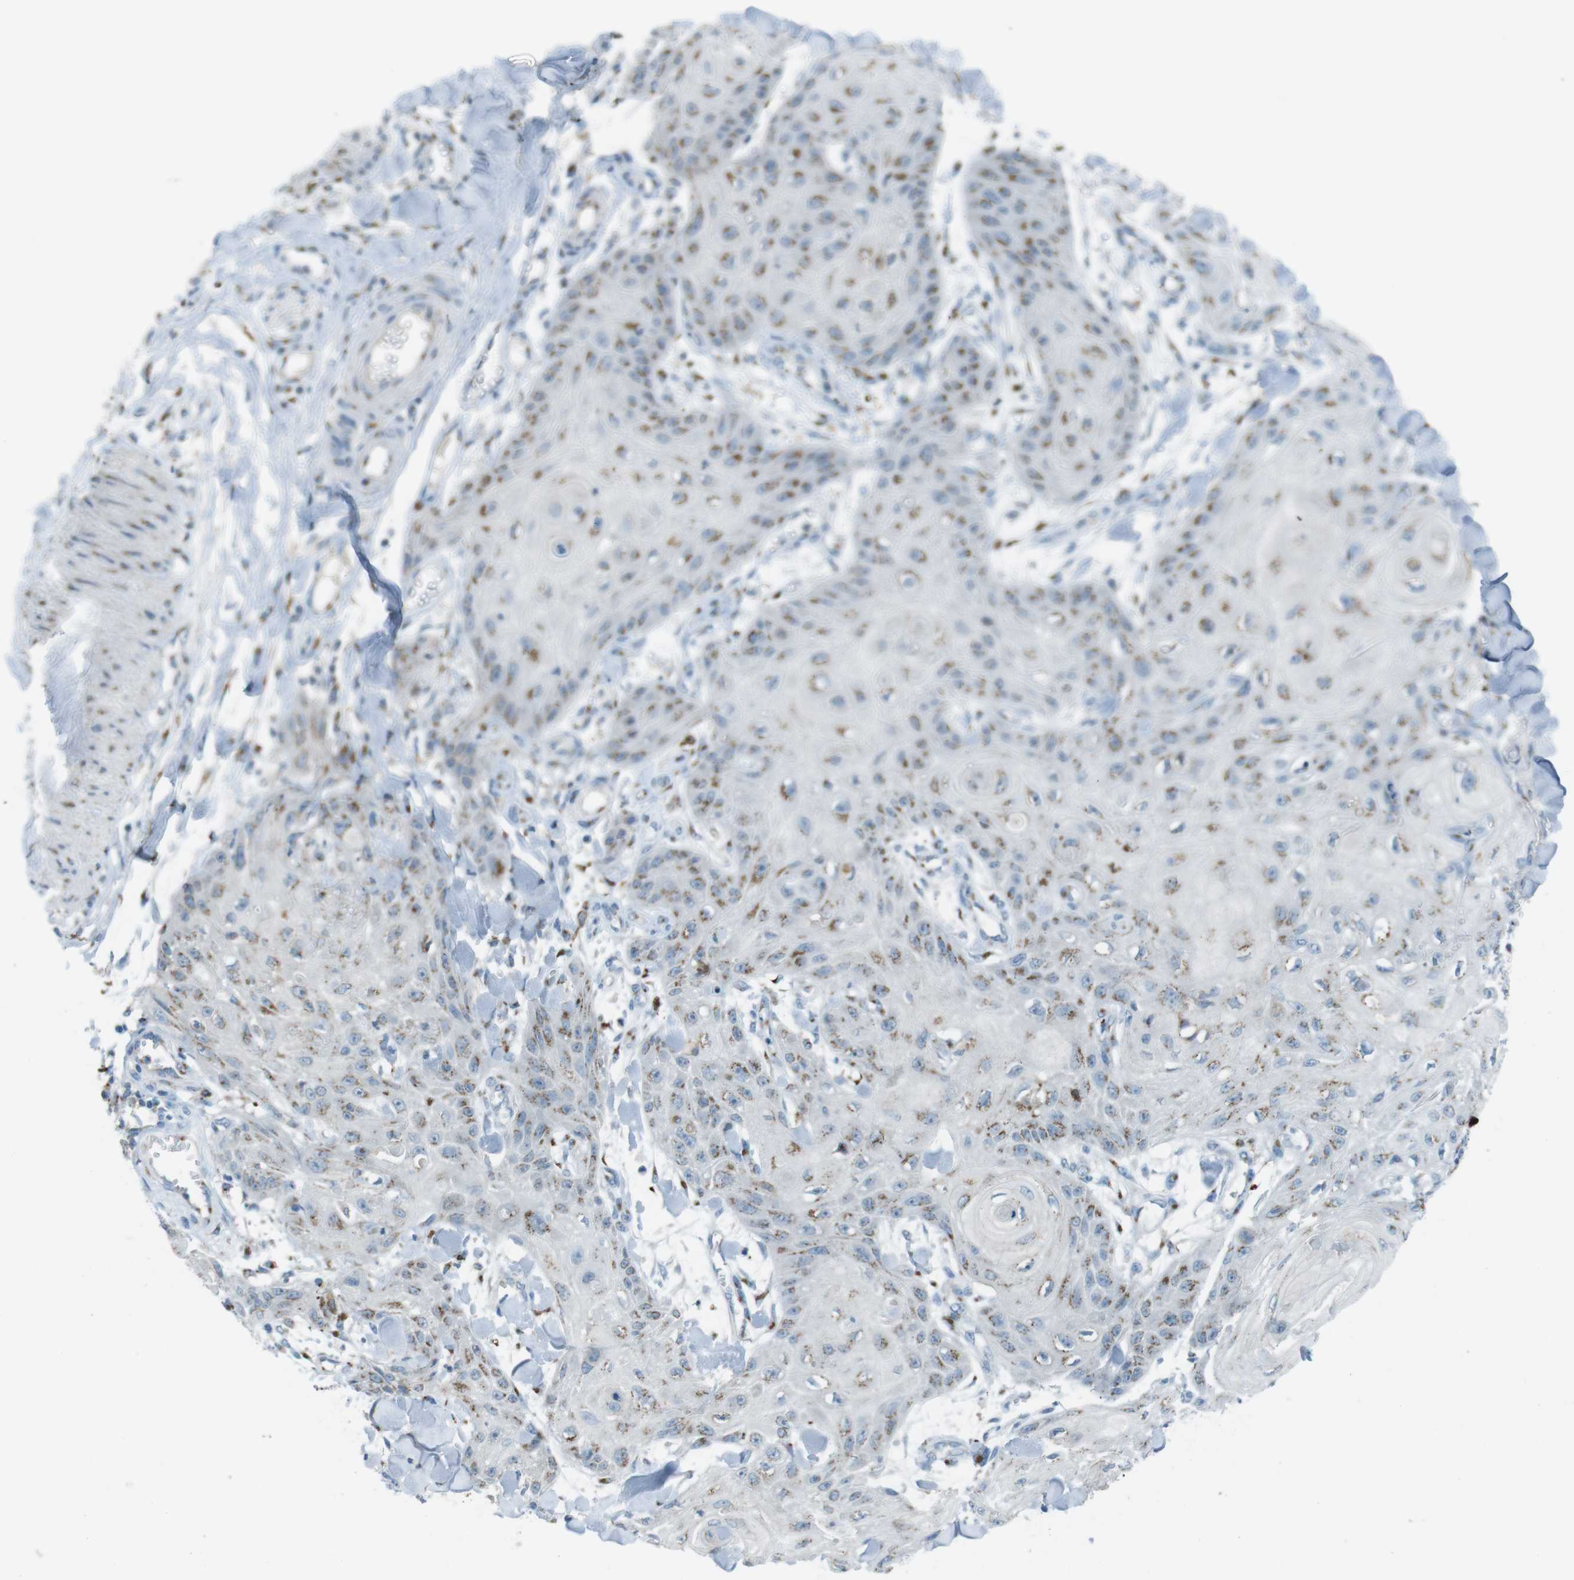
{"staining": {"intensity": "moderate", "quantity": "25%-75%", "location": "cytoplasmic/membranous"}, "tissue": "skin cancer", "cell_type": "Tumor cells", "image_type": "cancer", "snomed": [{"axis": "morphology", "description": "Squamous cell carcinoma, NOS"}, {"axis": "topography", "description": "Skin"}], "caption": "Immunohistochemical staining of skin squamous cell carcinoma reveals medium levels of moderate cytoplasmic/membranous protein positivity in approximately 25%-75% of tumor cells. The staining was performed using DAB (3,3'-diaminobenzidine), with brown indicating positive protein expression. Nuclei are stained blue with hematoxylin.", "gene": "TXNDC15", "patient": {"sex": "male", "age": 74}}